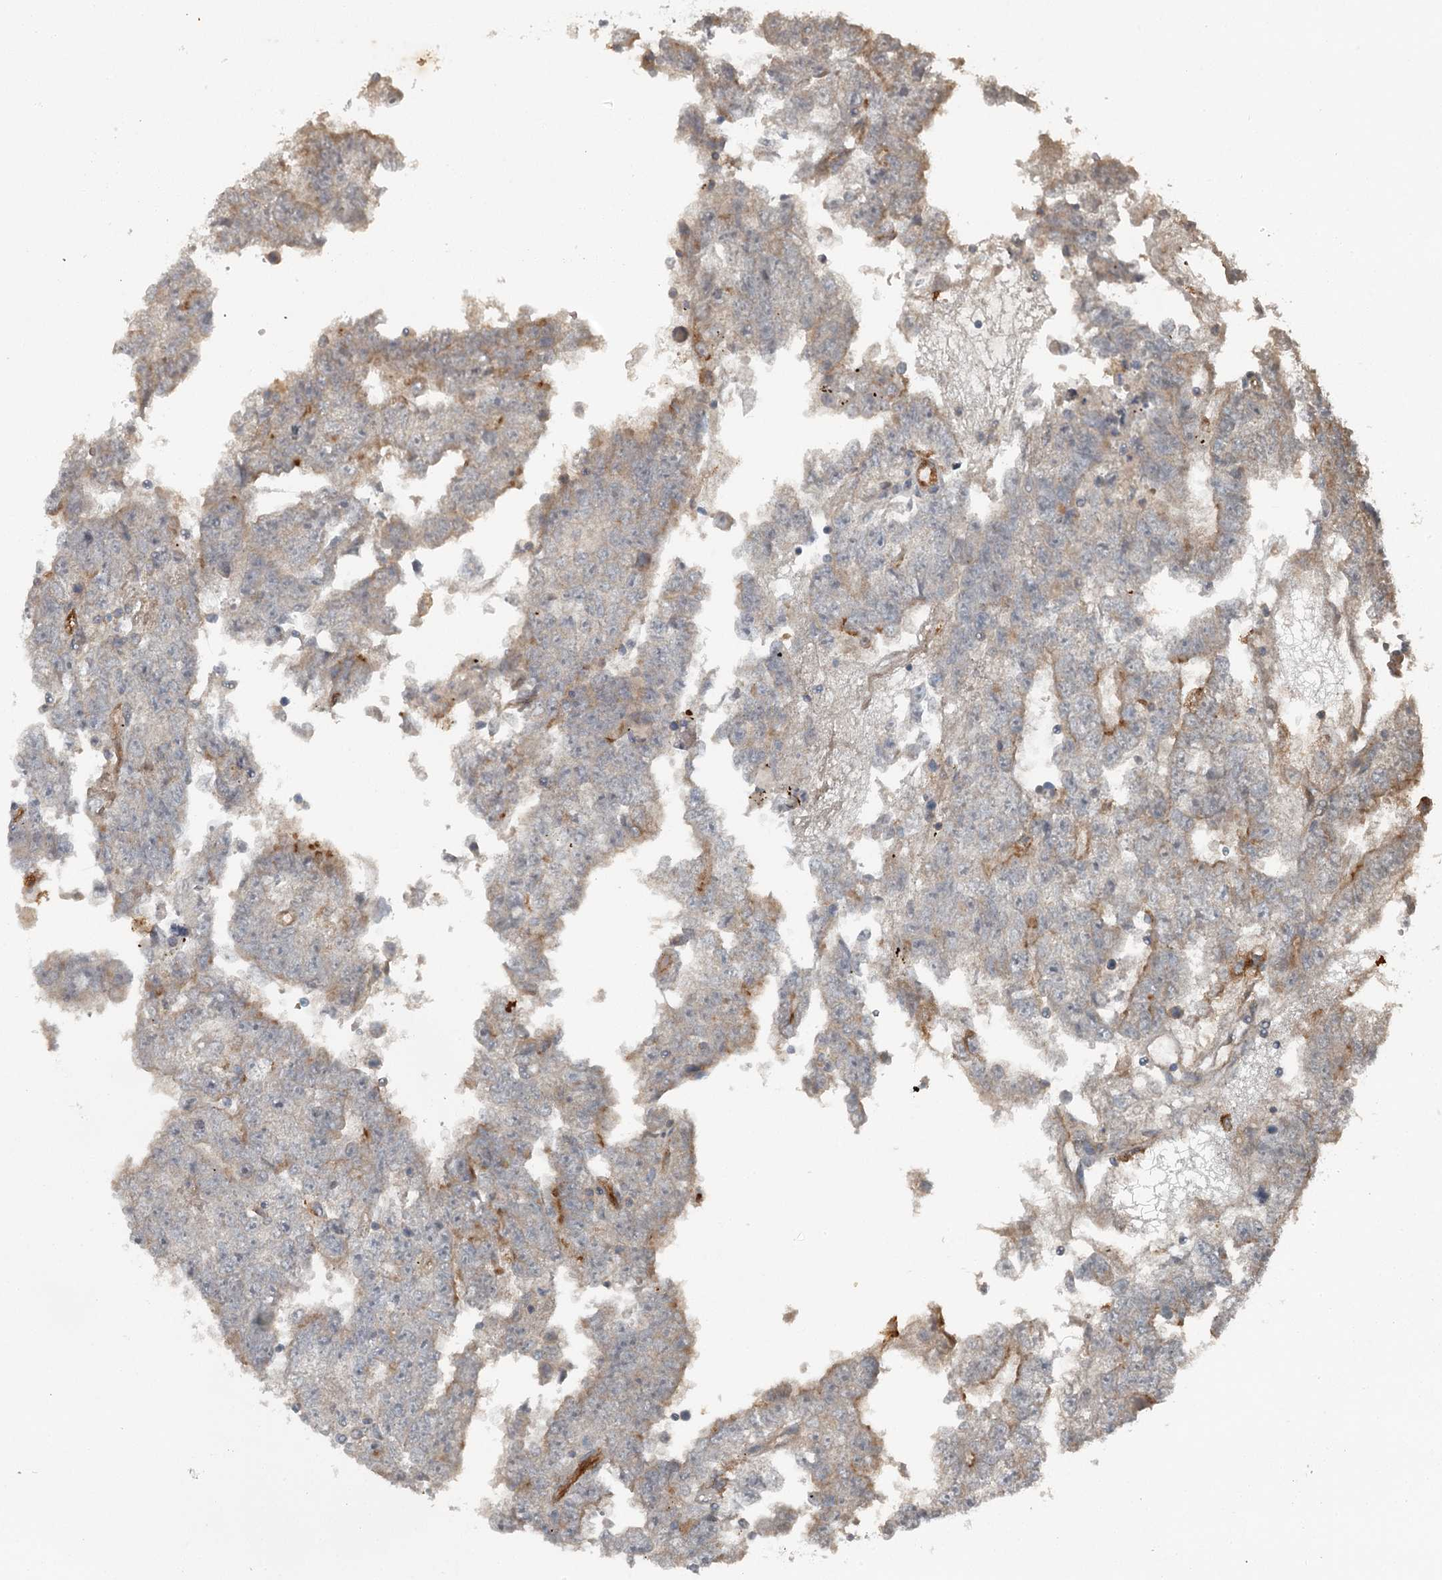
{"staining": {"intensity": "moderate", "quantity": "<25%", "location": "cytoplasmic/membranous"}, "tissue": "testis cancer", "cell_type": "Tumor cells", "image_type": "cancer", "snomed": [{"axis": "morphology", "description": "Carcinoma, Embryonal, NOS"}, {"axis": "topography", "description": "Testis"}], "caption": "Immunohistochemistry staining of testis embryonal carcinoma, which displays low levels of moderate cytoplasmic/membranous positivity in approximately <25% of tumor cells indicating moderate cytoplasmic/membranous protein expression. The staining was performed using DAB (3,3'-diaminobenzidine) (brown) for protein detection and nuclei were counterstained in hematoxylin (blue).", "gene": "SLC39A8", "patient": {"sex": "male", "age": 25}}